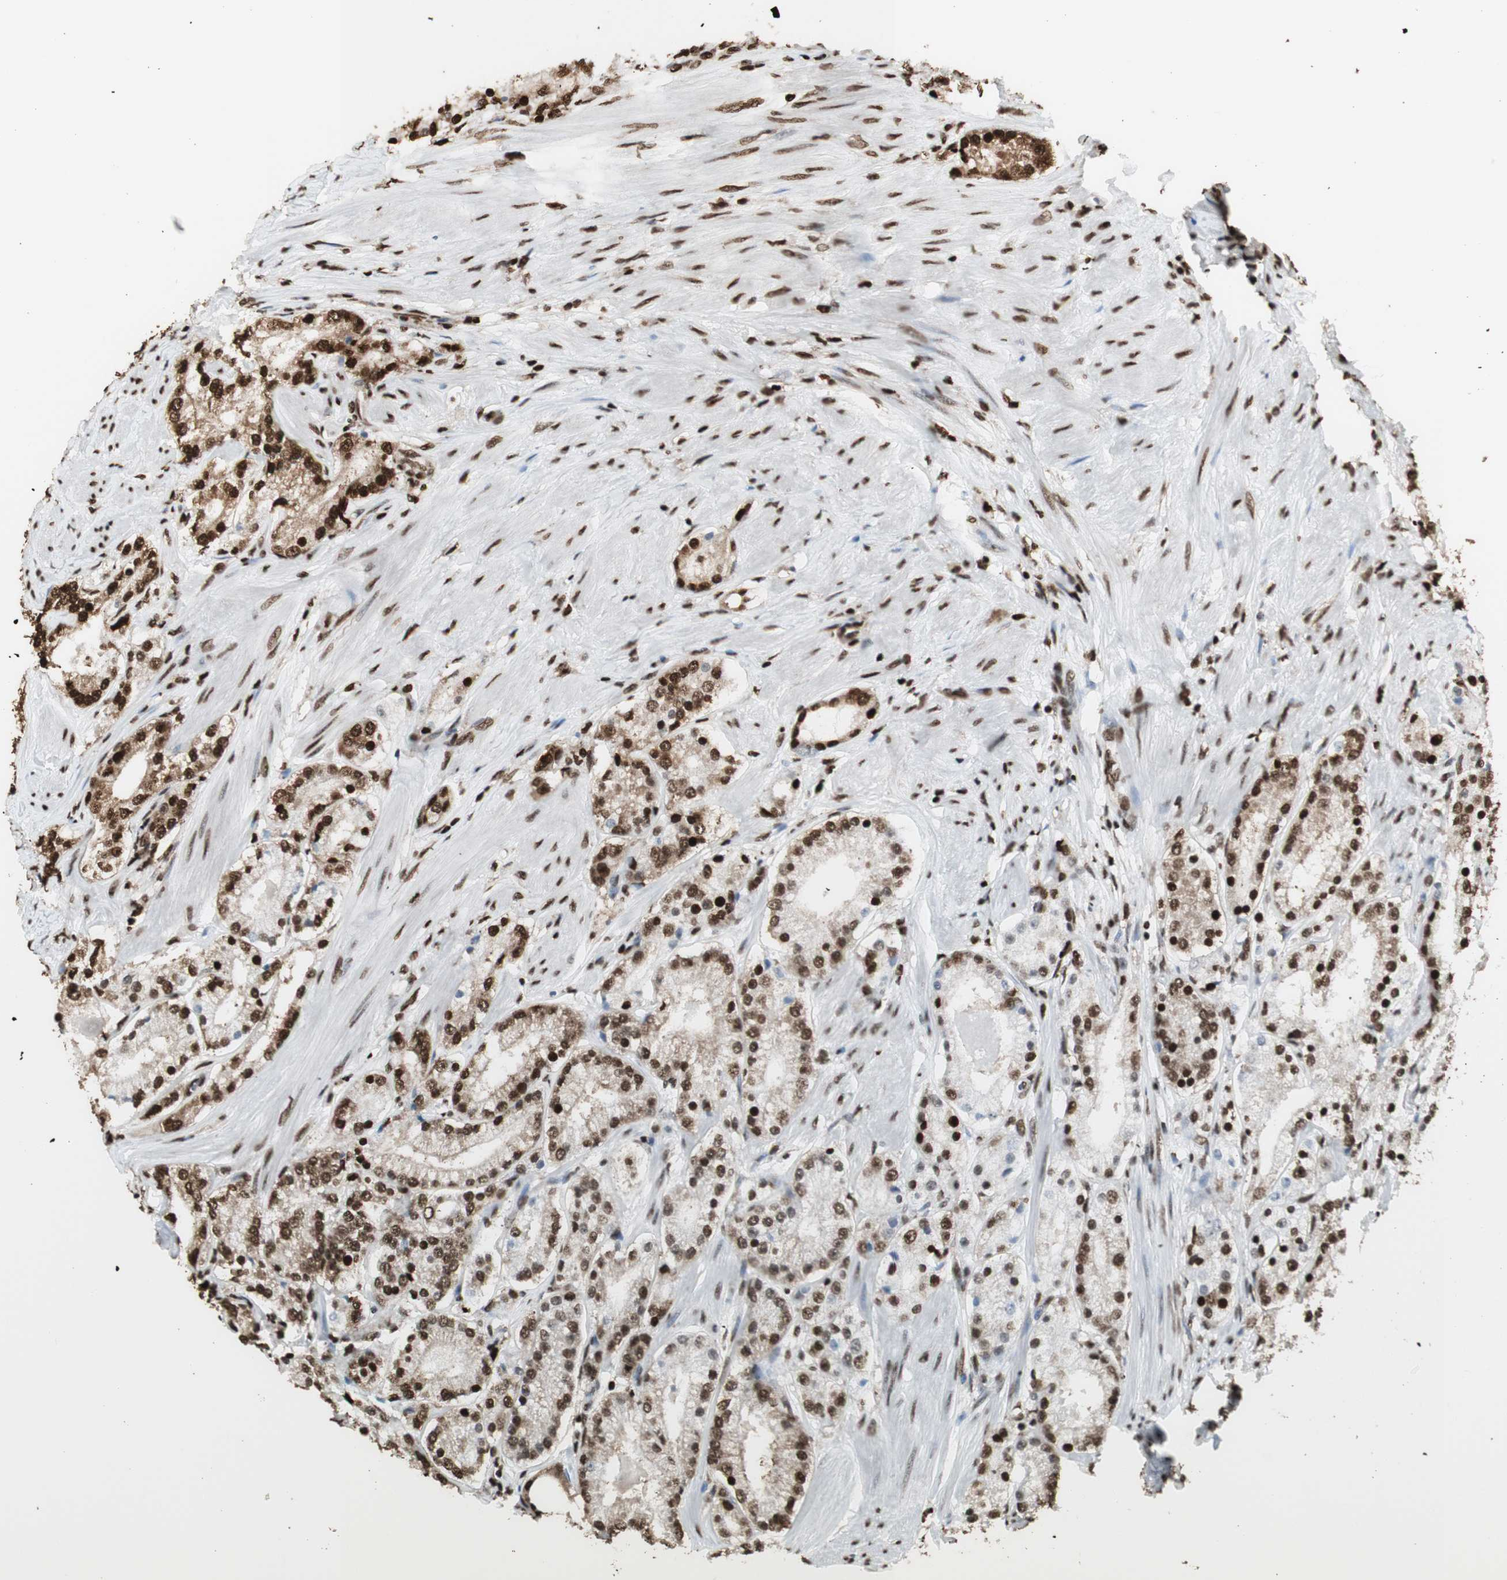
{"staining": {"intensity": "strong", "quantity": "25%-75%", "location": "nuclear"}, "tissue": "prostate cancer", "cell_type": "Tumor cells", "image_type": "cancer", "snomed": [{"axis": "morphology", "description": "Adenocarcinoma, Low grade"}, {"axis": "topography", "description": "Prostate"}], "caption": "Approximately 25%-75% of tumor cells in prostate low-grade adenocarcinoma display strong nuclear protein expression as visualized by brown immunohistochemical staining.", "gene": "HNRNPA2B1", "patient": {"sex": "male", "age": 63}}